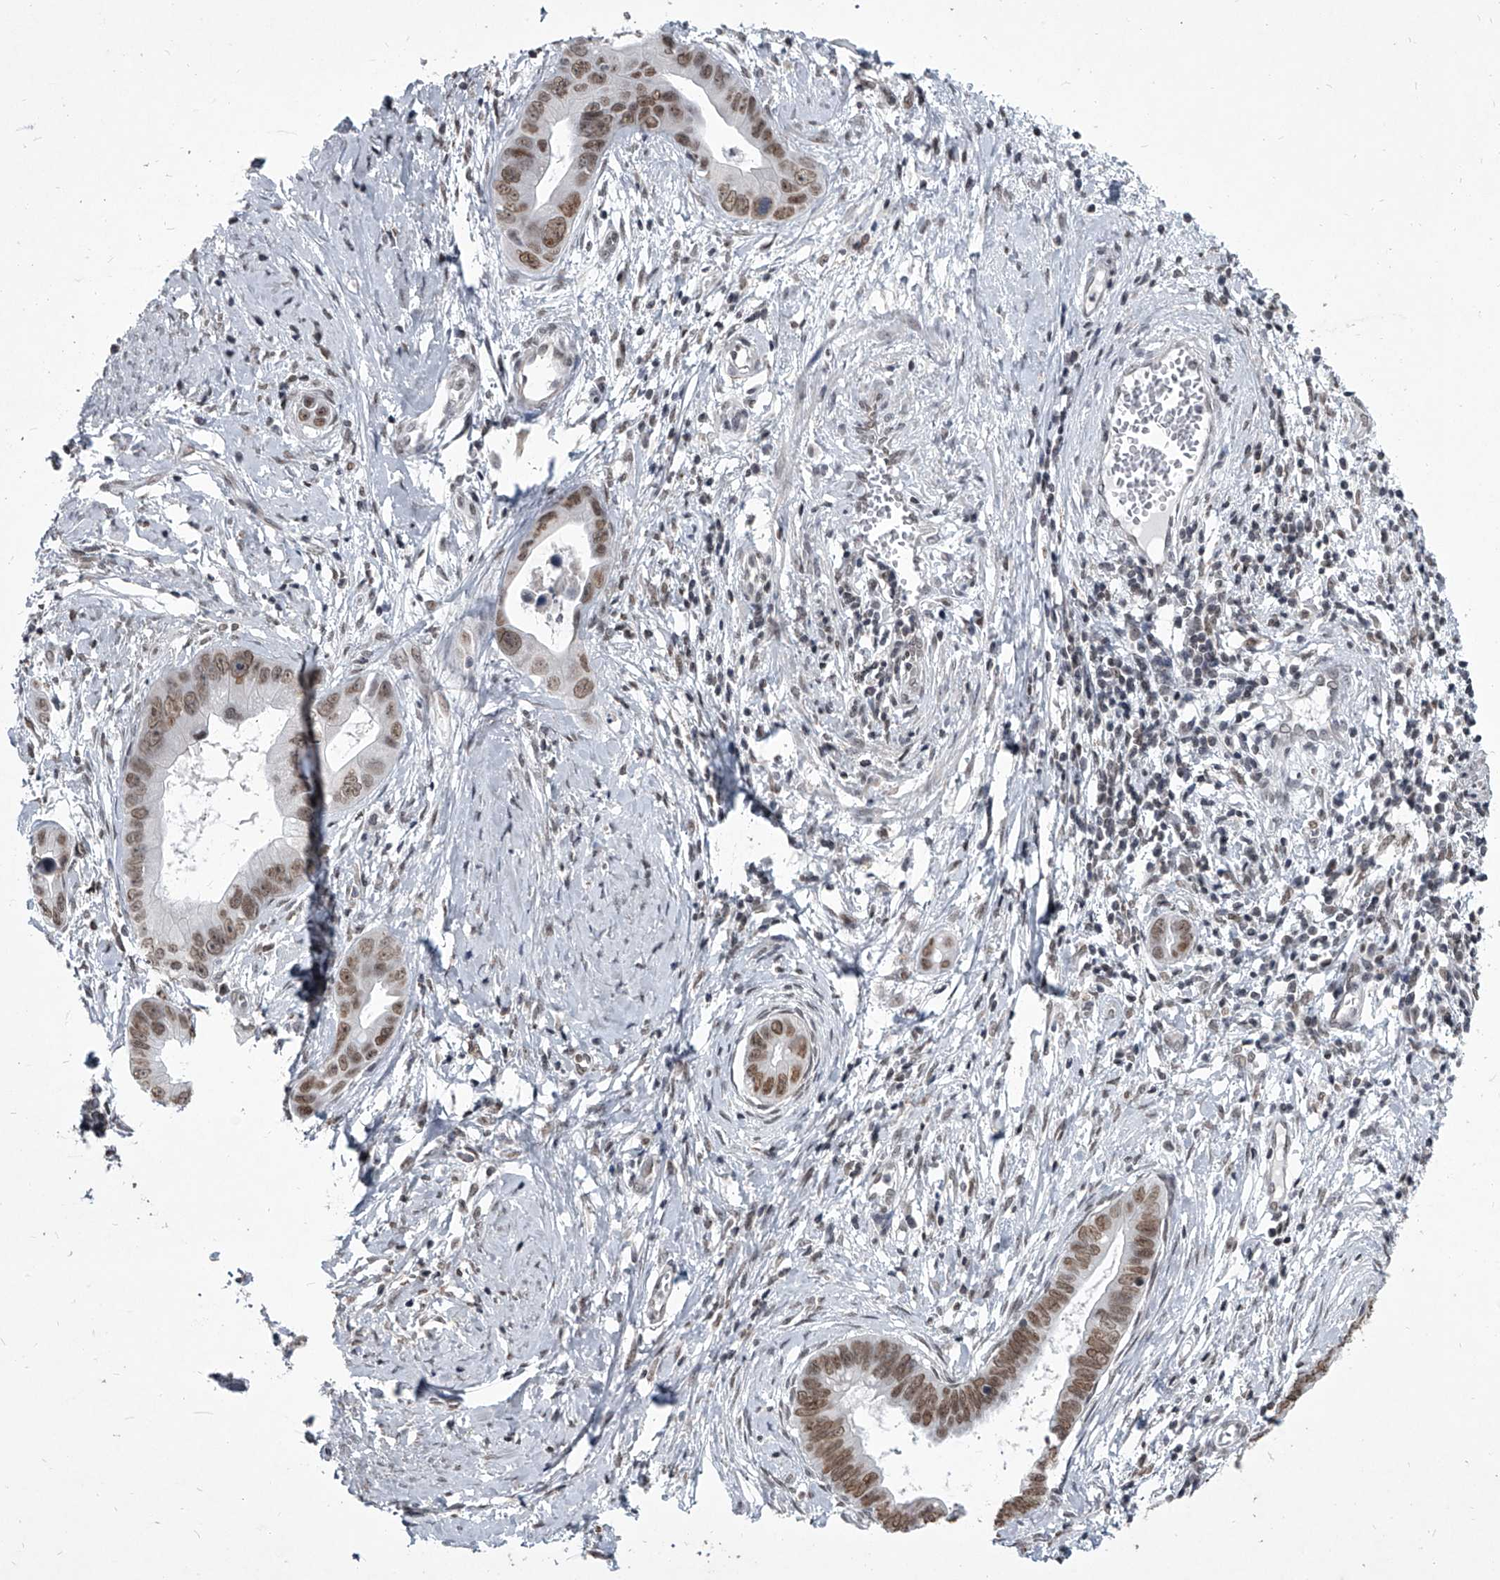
{"staining": {"intensity": "moderate", "quantity": ">75%", "location": "nuclear"}, "tissue": "cervical cancer", "cell_type": "Tumor cells", "image_type": "cancer", "snomed": [{"axis": "morphology", "description": "Adenocarcinoma, NOS"}, {"axis": "topography", "description": "Cervix"}], "caption": "Protein expression analysis of cervical cancer (adenocarcinoma) shows moderate nuclear expression in approximately >75% of tumor cells. (DAB (3,3'-diaminobenzidine) IHC, brown staining for protein, blue staining for nuclei).", "gene": "PPIL4", "patient": {"sex": "female", "age": 44}}